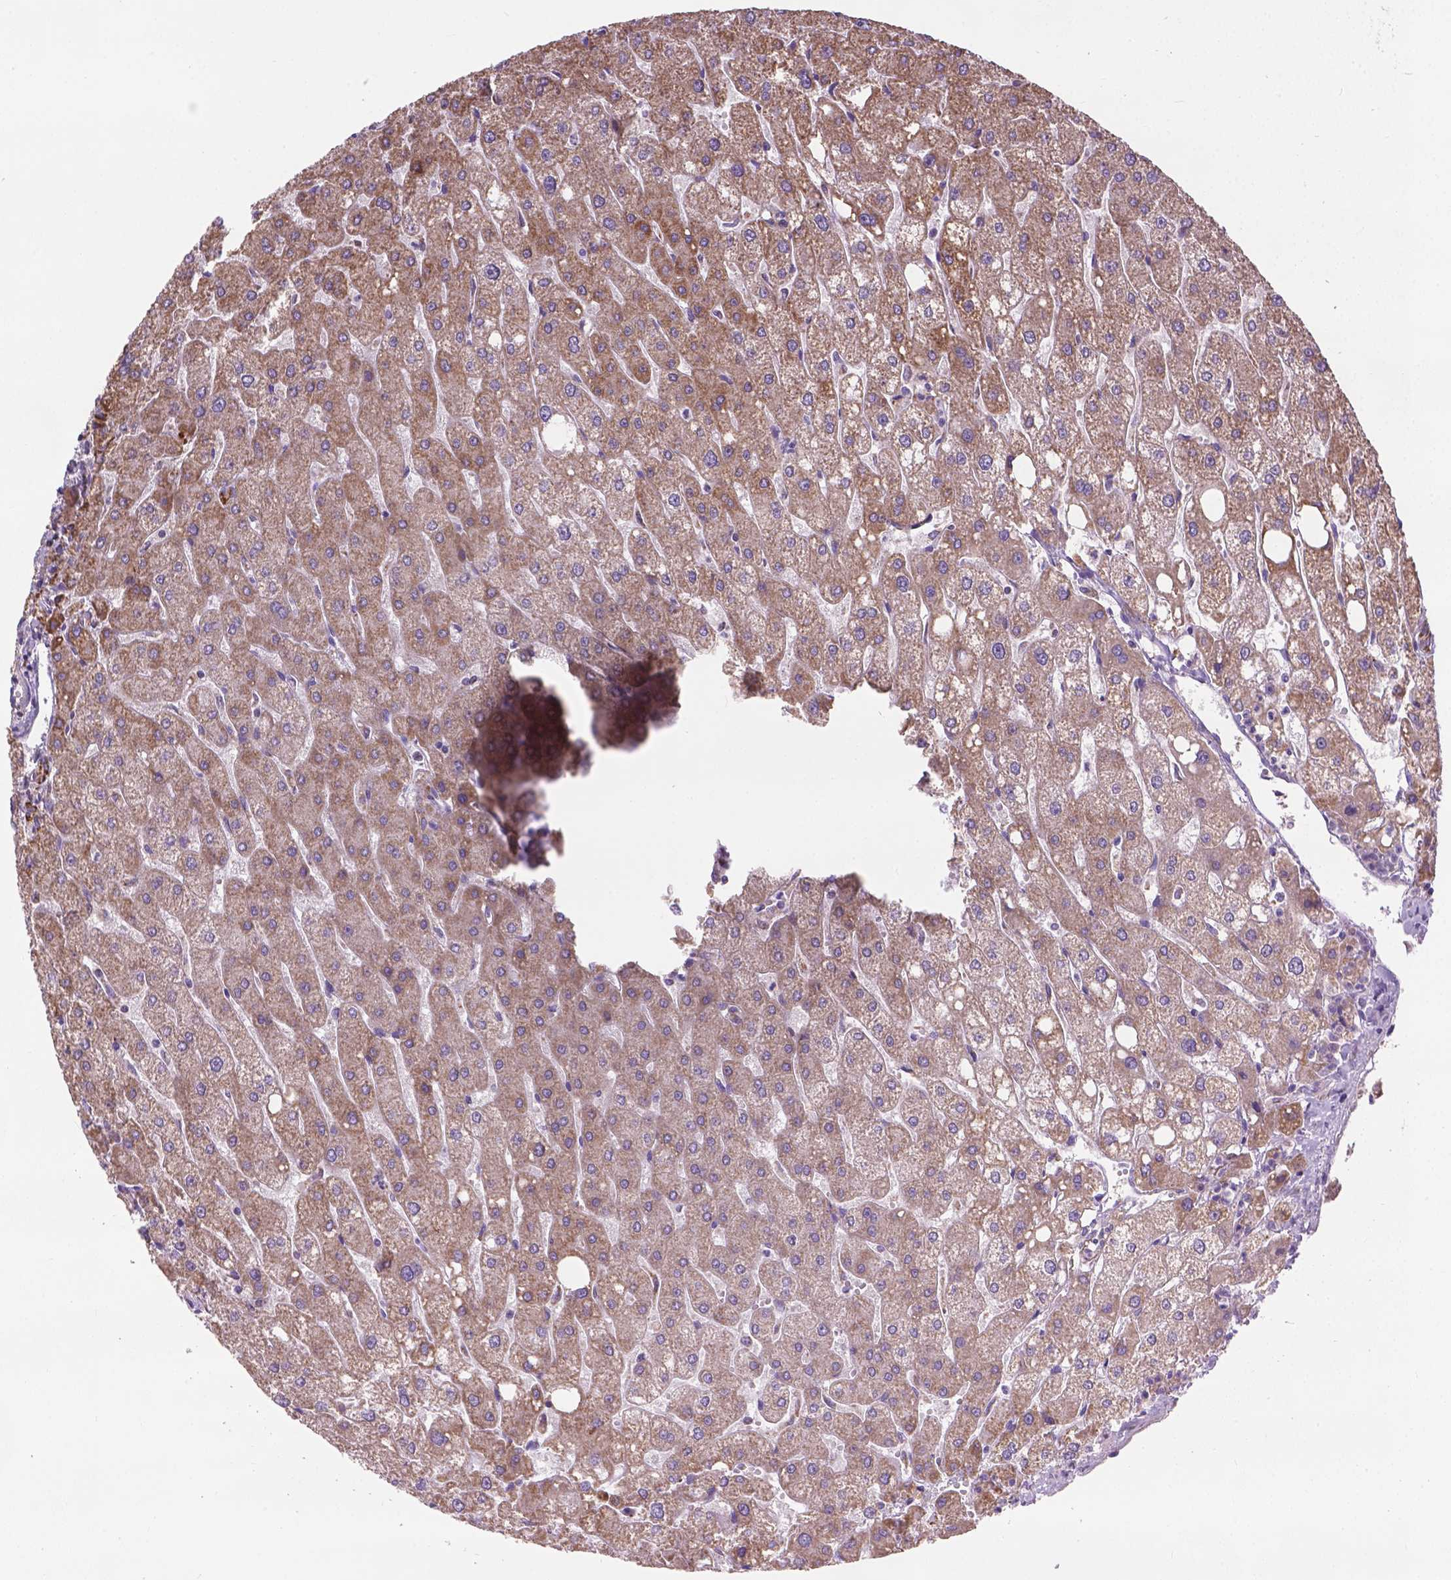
{"staining": {"intensity": "strong", "quantity": ">75%", "location": "cytoplasmic/membranous"}, "tissue": "liver", "cell_type": "Cholangiocytes", "image_type": "normal", "snomed": [{"axis": "morphology", "description": "Normal tissue, NOS"}, {"axis": "topography", "description": "Liver"}], "caption": "DAB (3,3'-diaminobenzidine) immunohistochemical staining of unremarkable human liver reveals strong cytoplasmic/membranous protein positivity in approximately >75% of cholangiocytes.", "gene": "VDAC1", "patient": {"sex": "male", "age": 67}}